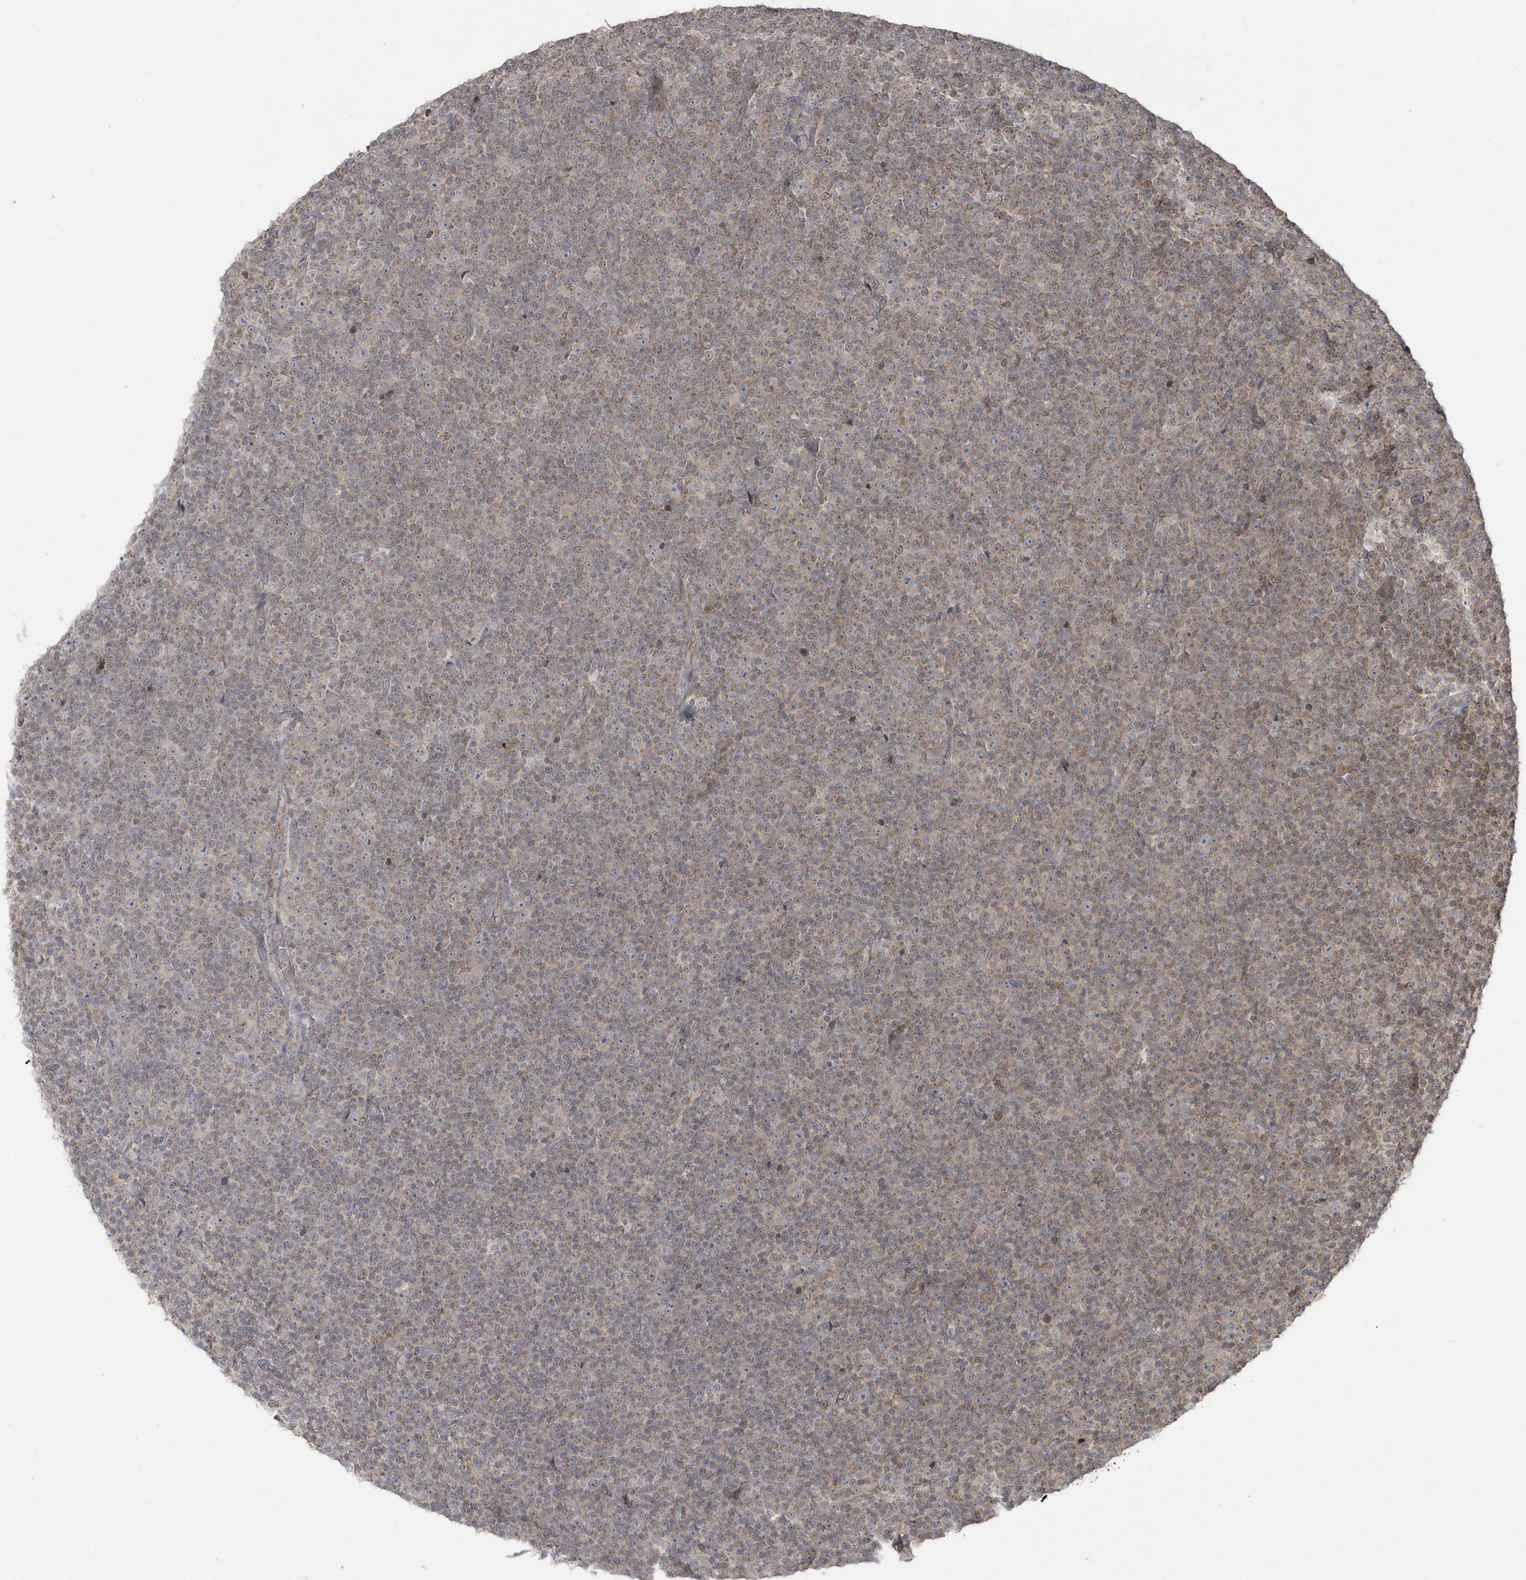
{"staining": {"intensity": "weak", "quantity": "<25%", "location": "cytoplasmic/membranous"}, "tissue": "lymphoma", "cell_type": "Tumor cells", "image_type": "cancer", "snomed": [{"axis": "morphology", "description": "Malignant lymphoma, non-Hodgkin's type, Low grade"}, {"axis": "topography", "description": "Lymph node"}], "caption": "DAB (3,3'-diaminobenzidine) immunohistochemical staining of human malignant lymphoma, non-Hodgkin's type (low-grade) demonstrates no significant expression in tumor cells.", "gene": "ARMC8", "patient": {"sex": "female", "age": 67}}